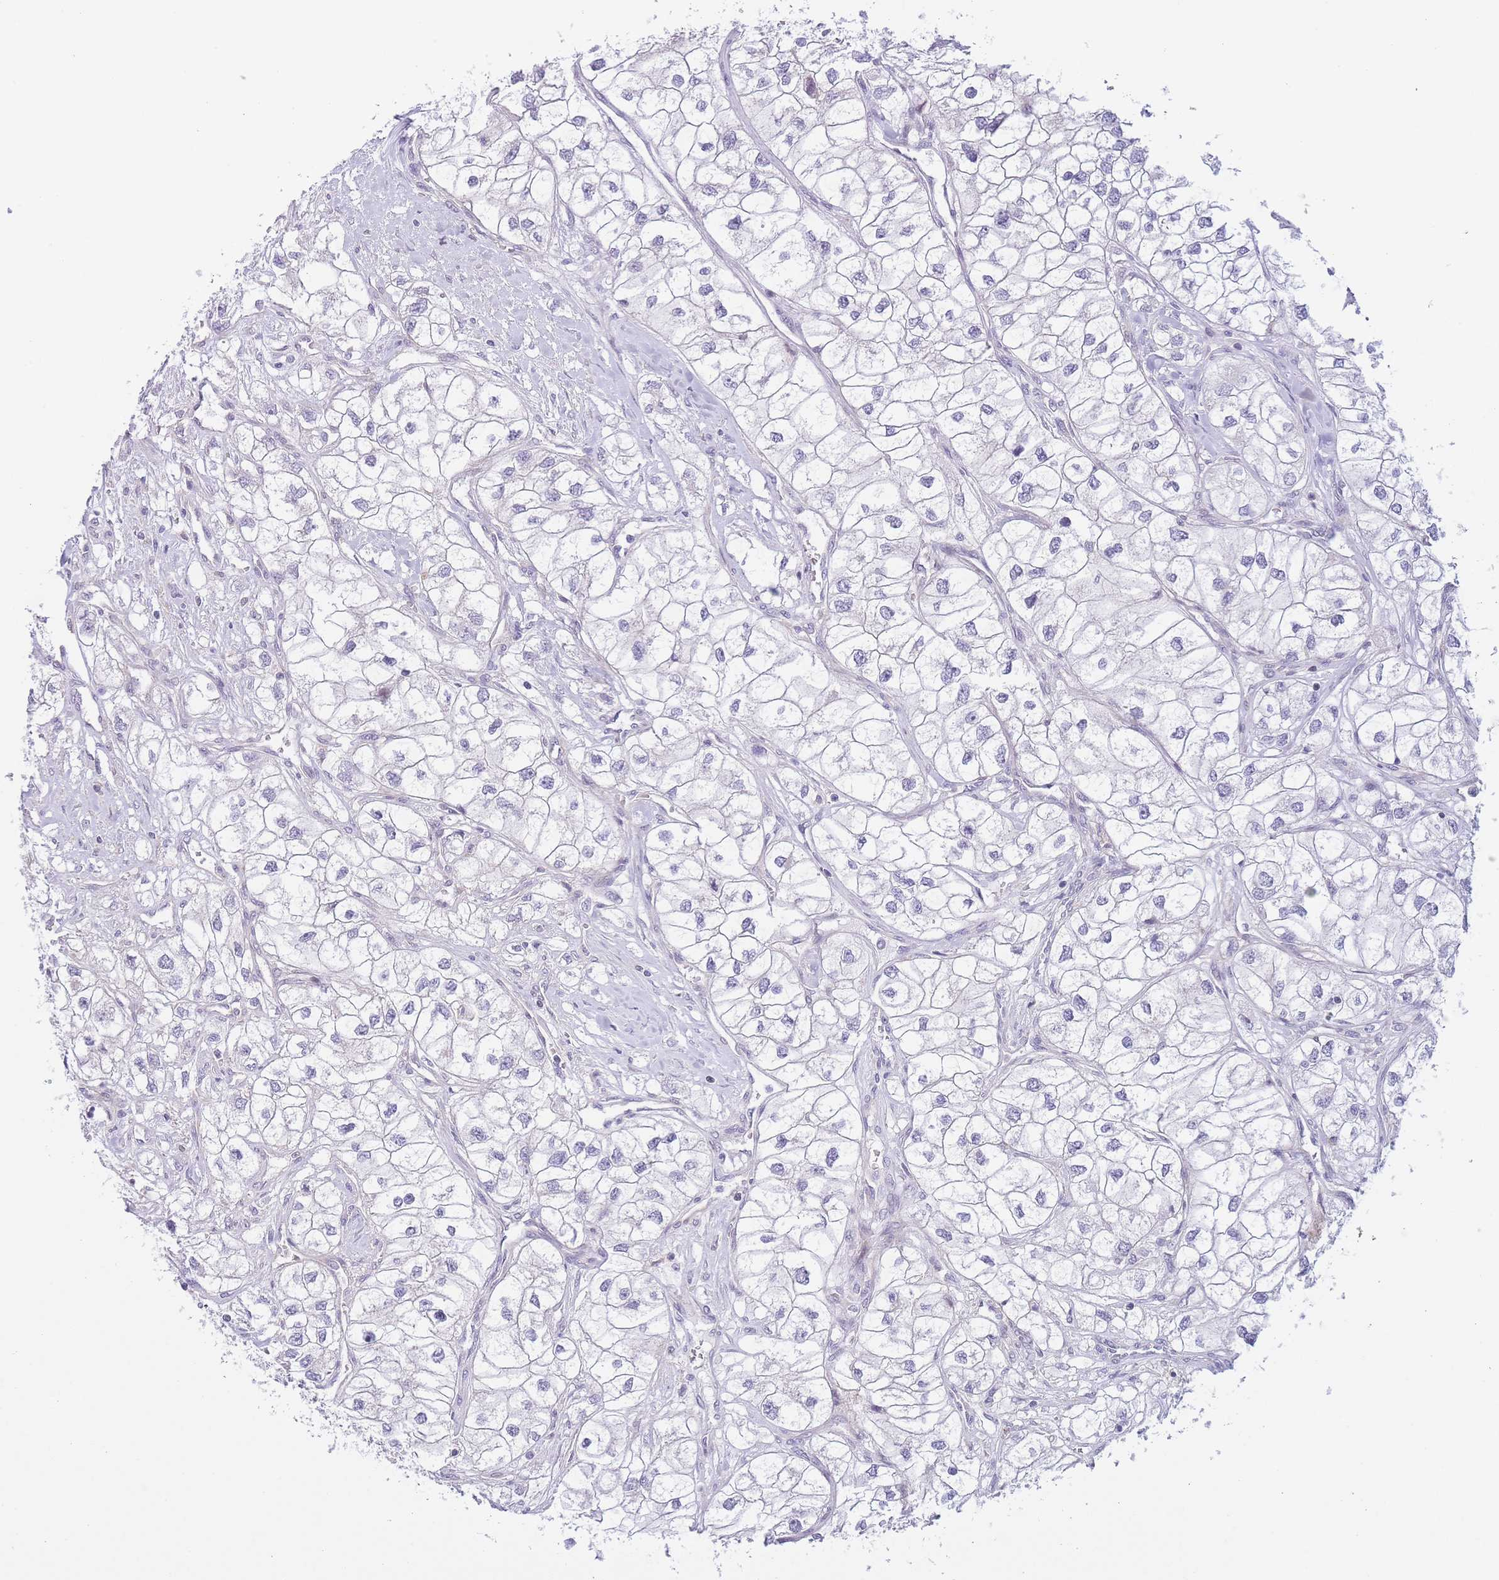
{"staining": {"intensity": "negative", "quantity": "none", "location": "none"}, "tissue": "renal cancer", "cell_type": "Tumor cells", "image_type": "cancer", "snomed": [{"axis": "morphology", "description": "Adenocarcinoma, NOS"}, {"axis": "topography", "description": "Kidney"}], "caption": "A histopathology image of human renal cancer (adenocarcinoma) is negative for staining in tumor cells. (DAB immunohistochemistry (IHC) visualized using brightfield microscopy, high magnification).", "gene": "C9orf152", "patient": {"sex": "male", "age": 59}}